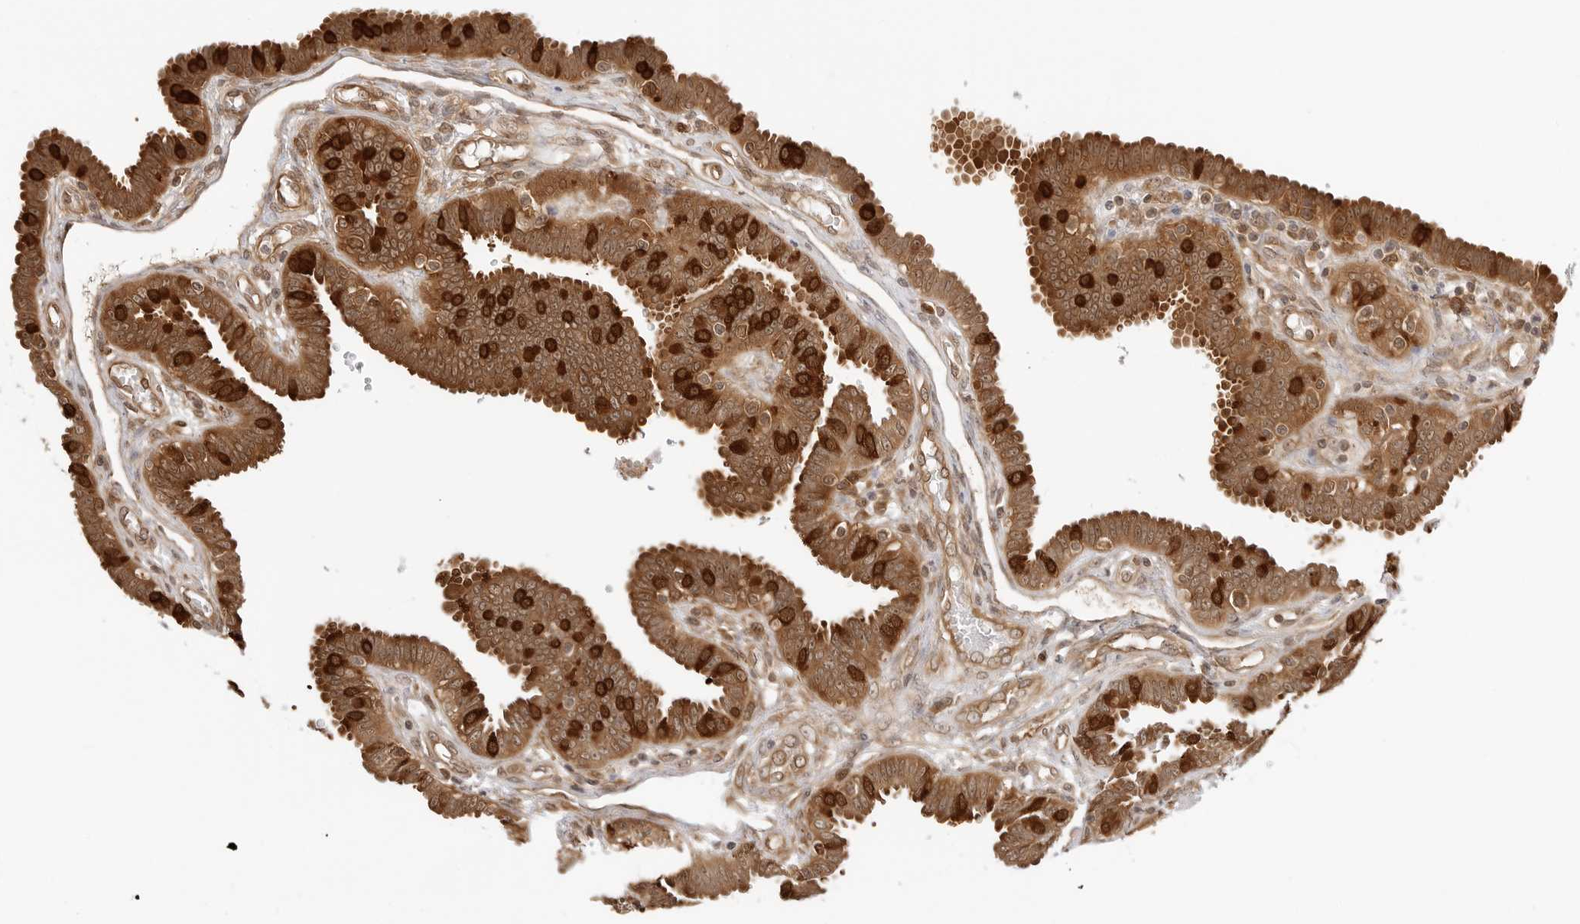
{"staining": {"intensity": "strong", "quantity": ">75%", "location": "cytoplasmic/membranous"}, "tissue": "fallopian tube", "cell_type": "Glandular cells", "image_type": "normal", "snomed": [{"axis": "morphology", "description": "Normal tissue, NOS"}, {"axis": "topography", "description": "Fallopian tube"}], "caption": "A photomicrograph of fallopian tube stained for a protein exhibits strong cytoplasmic/membranous brown staining in glandular cells. The staining was performed using DAB (3,3'-diaminobenzidine), with brown indicating positive protein expression. Nuclei are stained blue with hematoxylin.", "gene": "NUDC", "patient": {"sex": "female", "age": 32}}